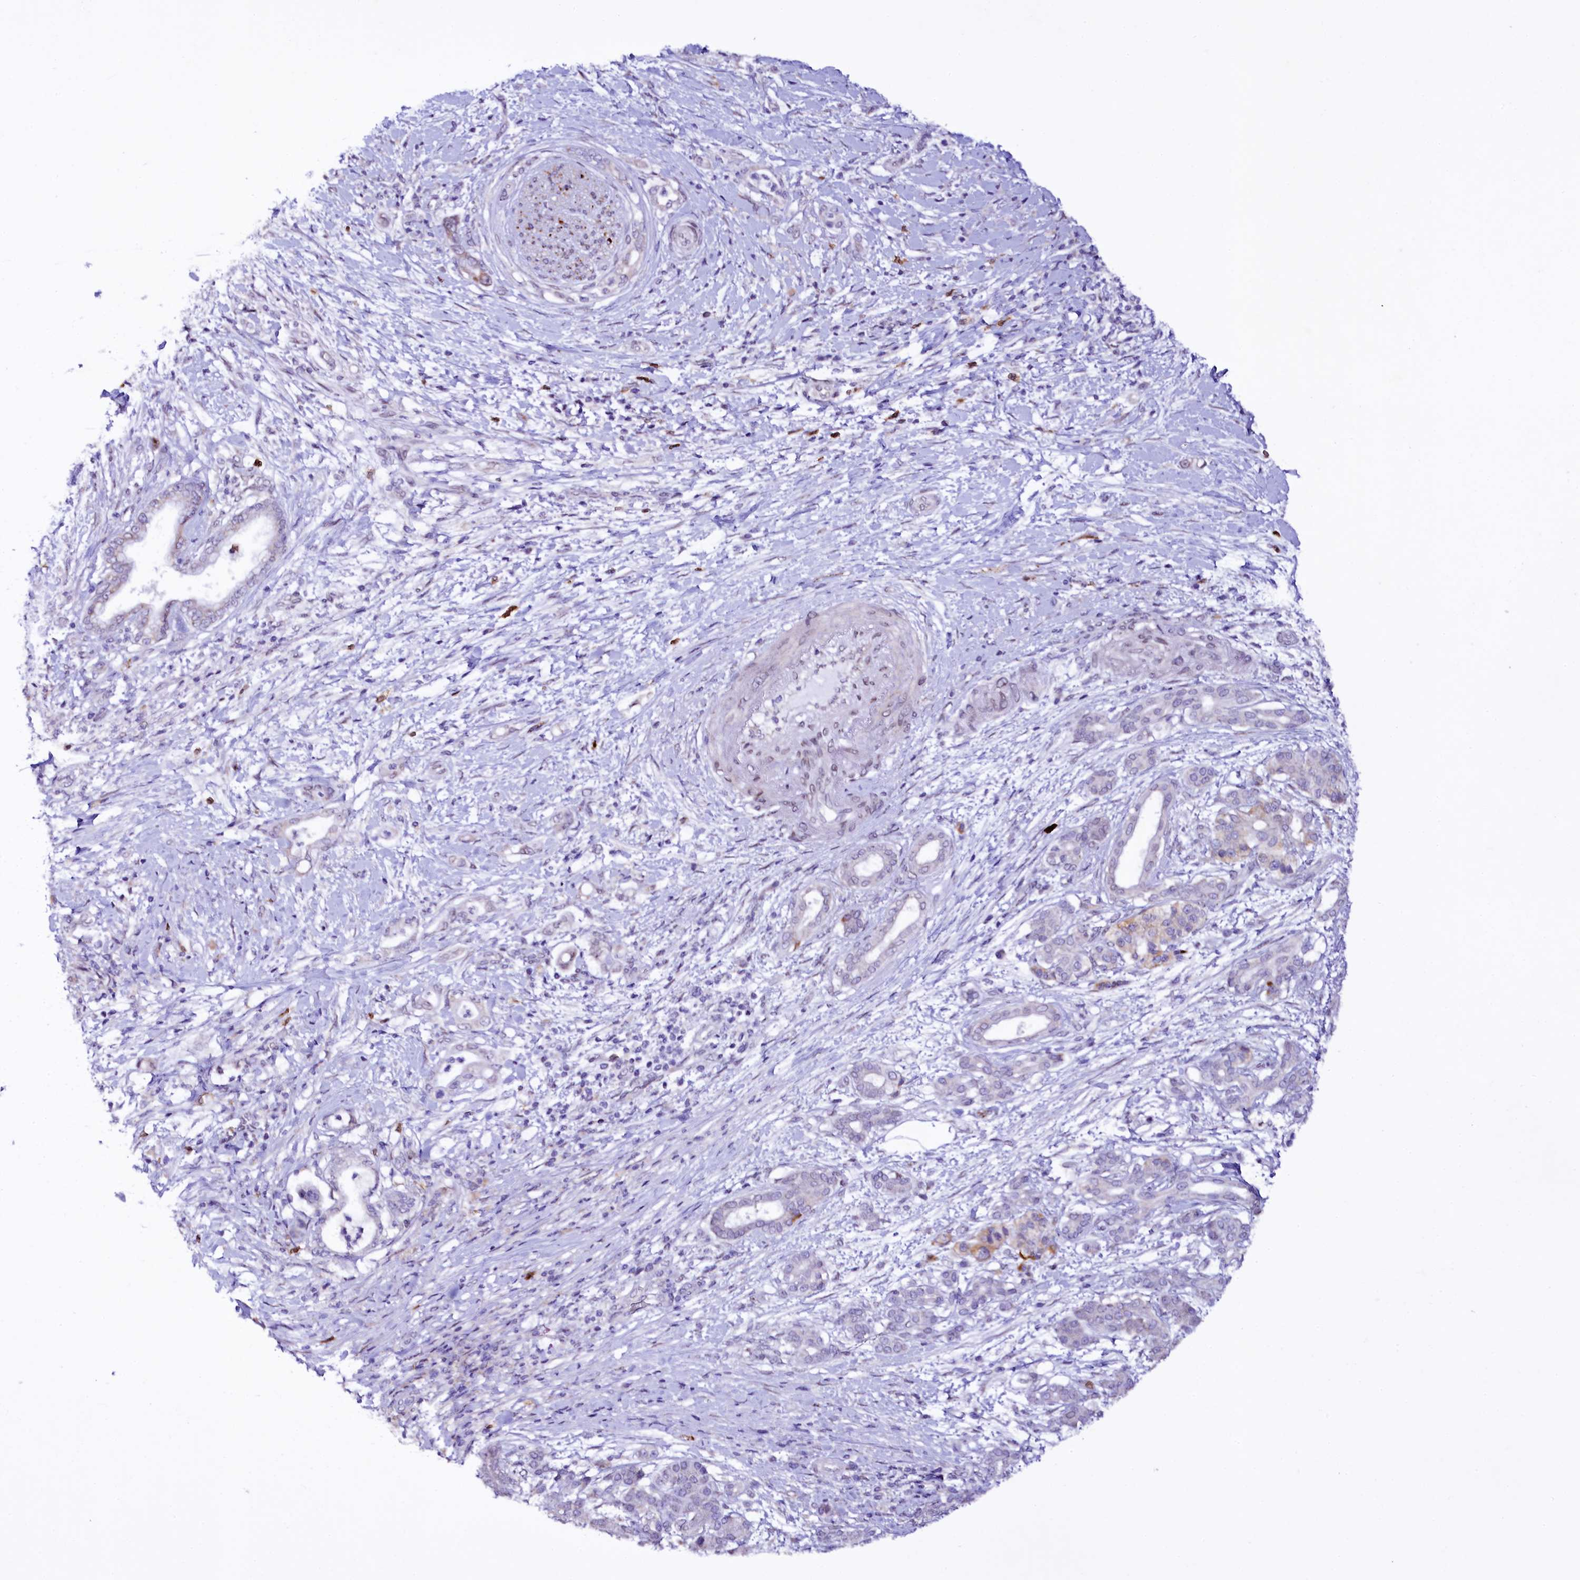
{"staining": {"intensity": "negative", "quantity": "none", "location": "none"}, "tissue": "pancreatic cancer", "cell_type": "Tumor cells", "image_type": "cancer", "snomed": [{"axis": "morphology", "description": "Adenocarcinoma, NOS"}, {"axis": "topography", "description": "Pancreas"}], "caption": "Human pancreatic cancer stained for a protein using immunohistochemistry exhibits no staining in tumor cells.", "gene": "ZNF226", "patient": {"sex": "female", "age": 55}}